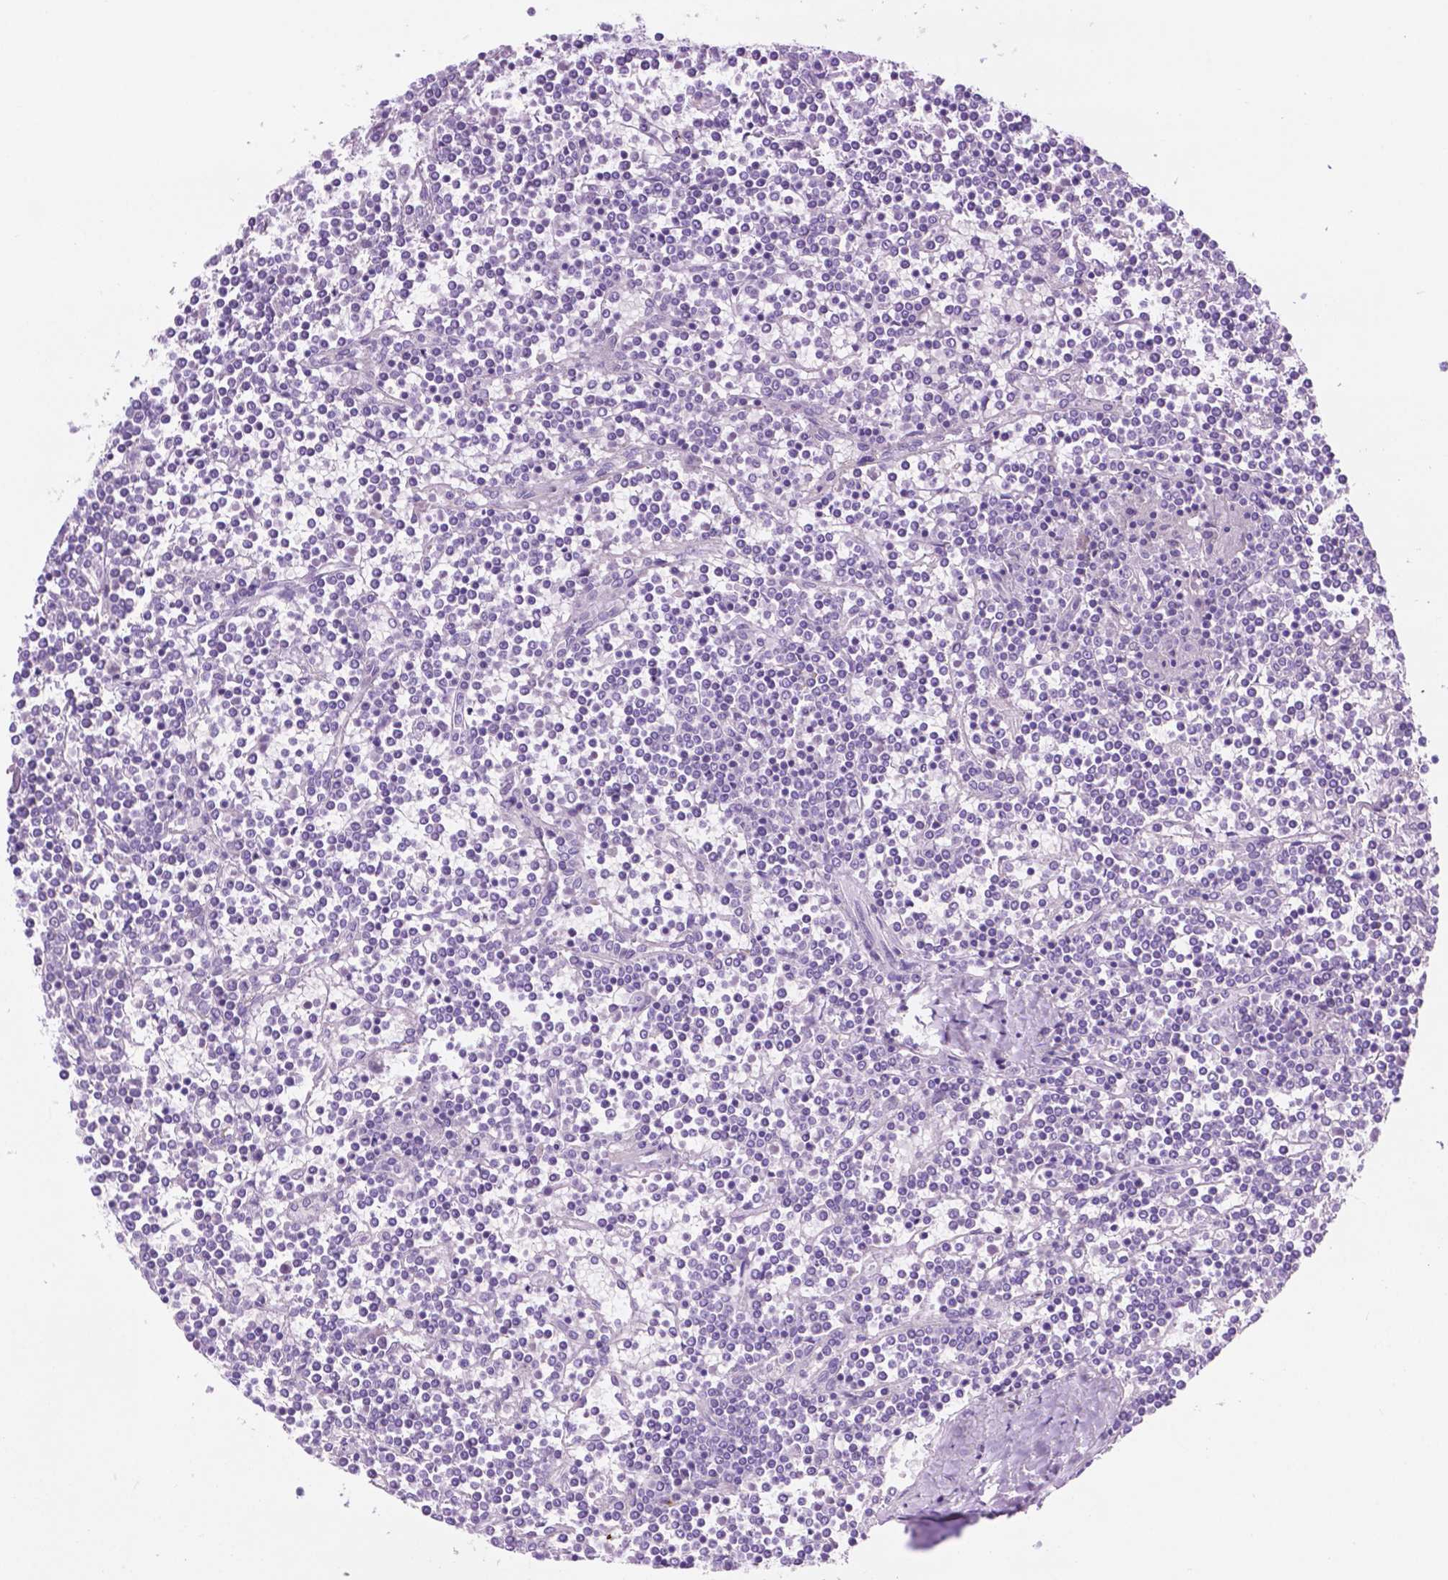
{"staining": {"intensity": "negative", "quantity": "none", "location": "none"}, "tissue": "lymphoma", "cell_type": "Tumor cells", "image_type": "cancer", "snomed": [{"axis": "morphology", "description": "Malignant lymphoma, non-Hodgkin's type, Low grade"}, {"axis": "topography", "description": "Spleen"}], "caption": "This is an immunohistochemistry photomicrograph of human lymphoma. There is no staining in tumor cells.", "gene": "ACY3", "patient": {"sex": "female", "age": 19}}